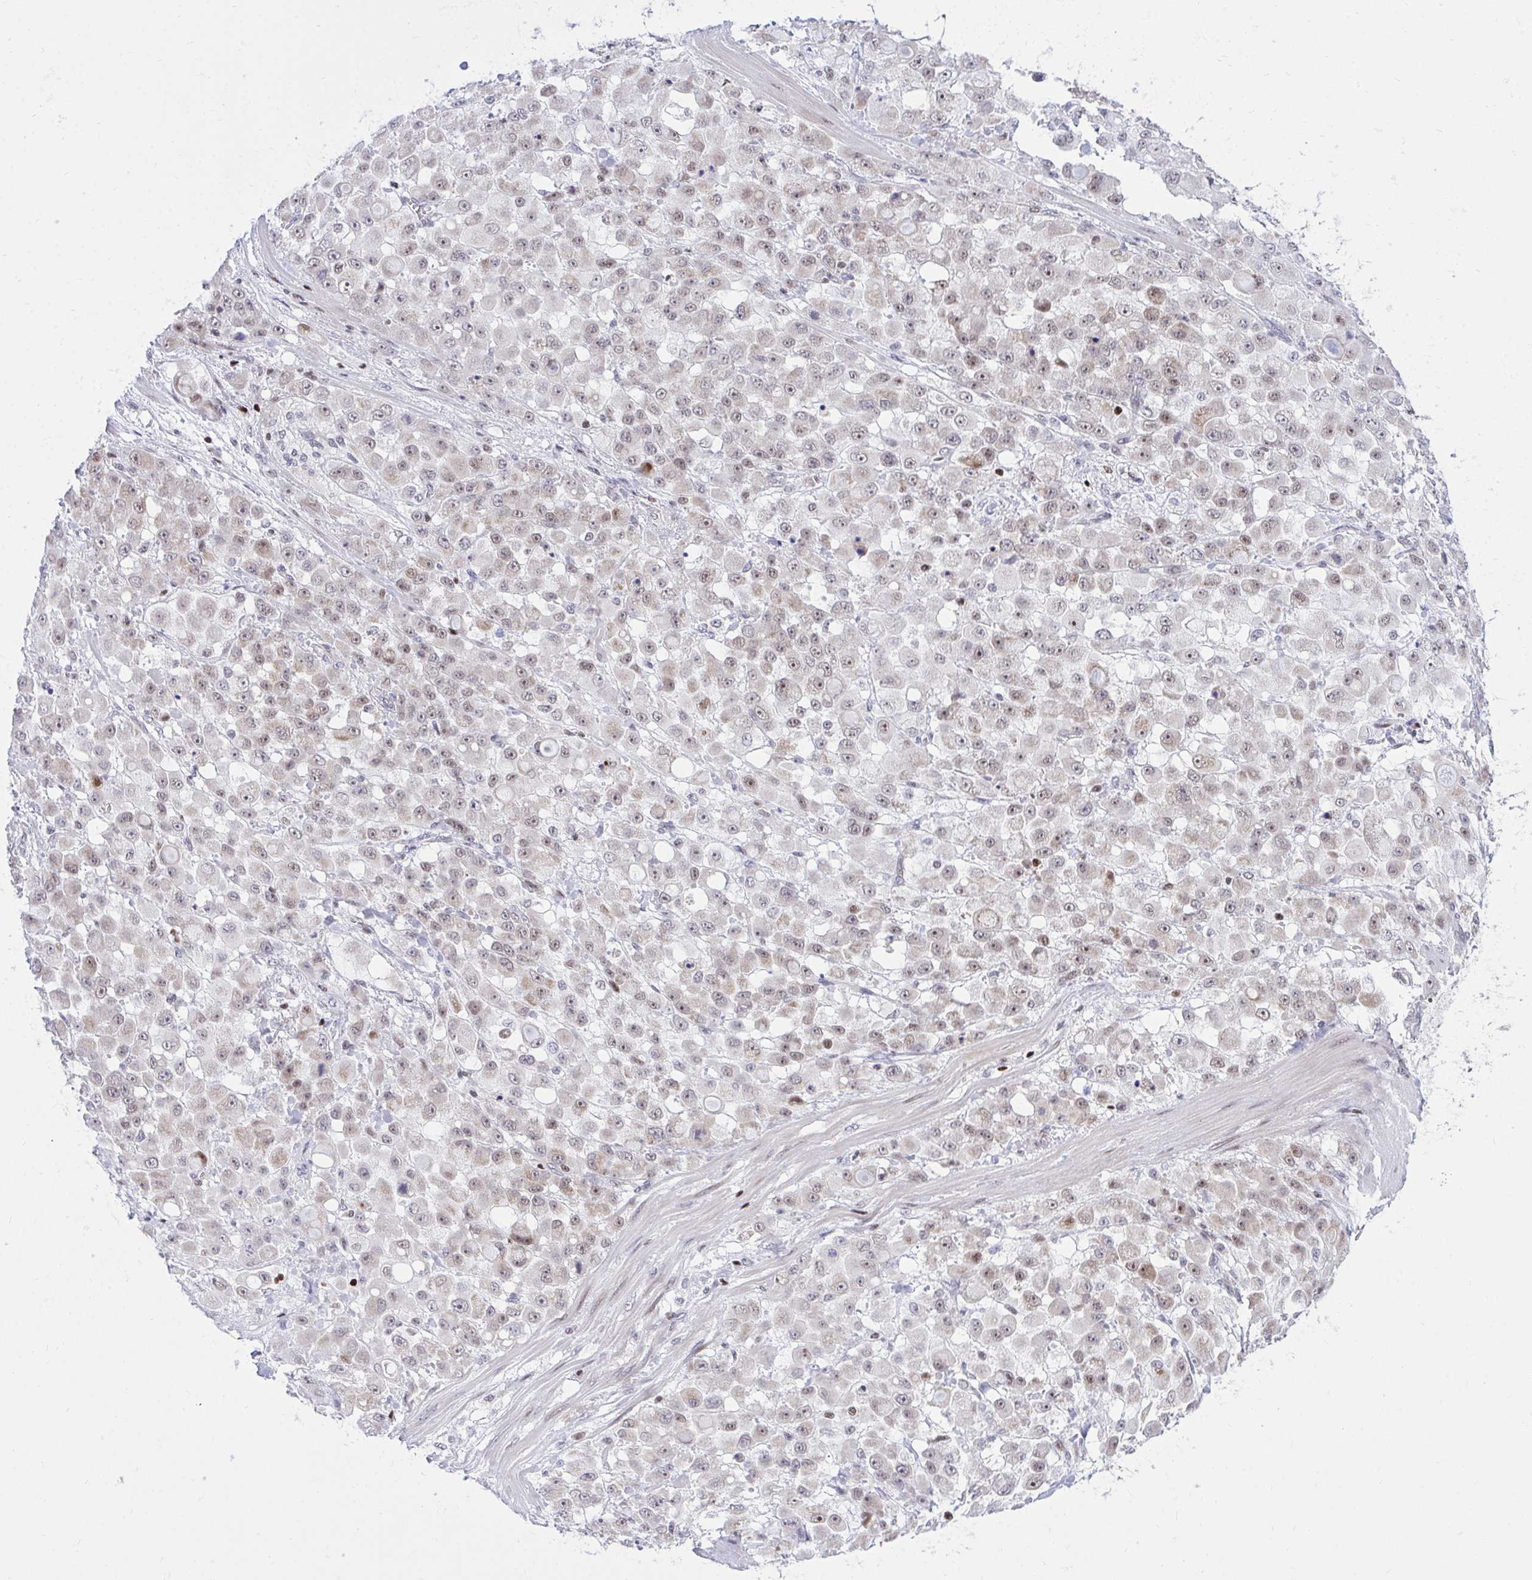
{"staining": {"intensity": "weak", "quantity": "25%-75%", "location": "nuclear"}, "tissue": "stomach cancer", "cell_type": "Tumor cells", "image_type": "cancer", "snomed": [{"axis": "morphology", "description": "Adenocarcinoma, NOS"}, {"axis": "topography", "description": "Stomach"}], "caption": "Stomach cancer was stained to show a protein in brown. There is low levels of weak nuclear staining in about 25%-75% of tumor cells.", "gene": "C14orf39", "patient": {"sex": "female", "age": 76}}